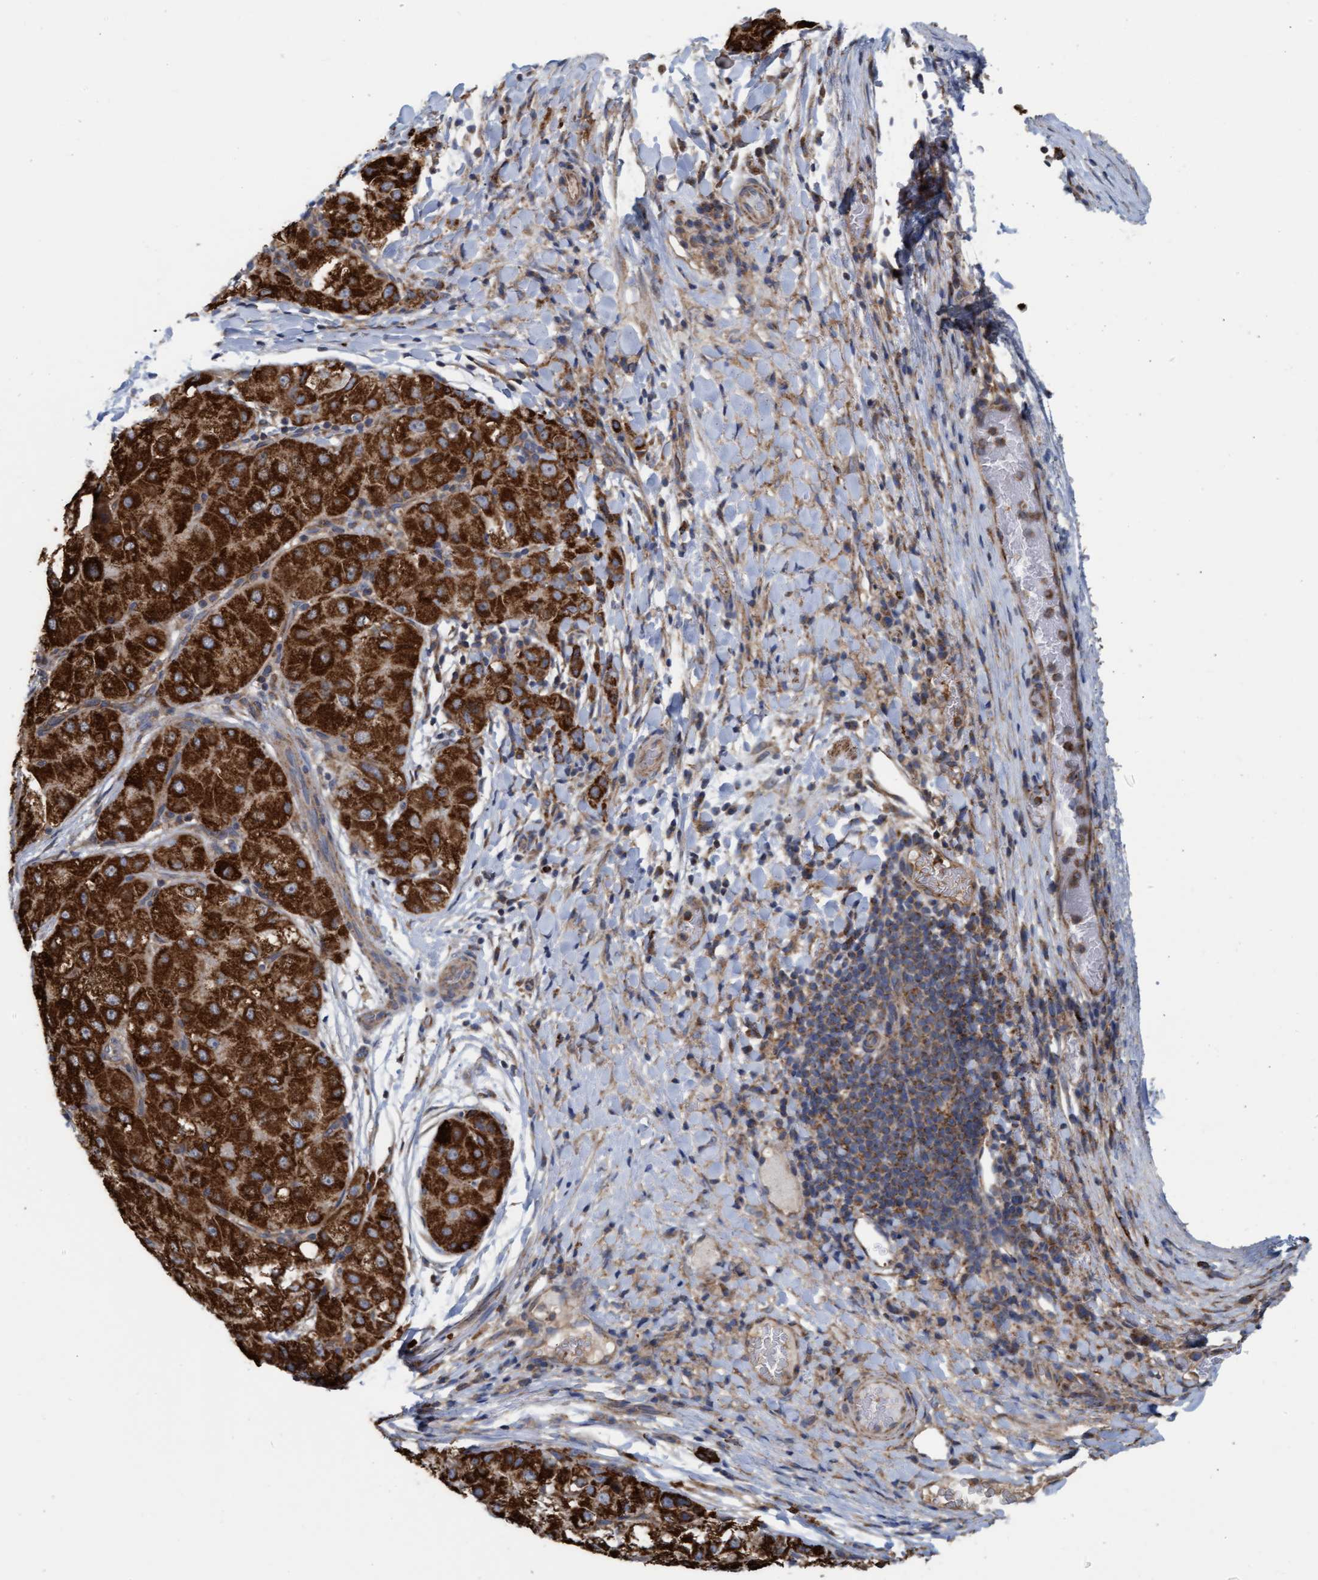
{"staining": {"intensity": "strong", "quantity": ">75%", "location": "cytoplasmic/membranous"}, "tissue": "liver cancer", "cell_type": "Tumor cells", "image_type": "cancer", "snomed": [{"axis": "morphology", "description": "Carcinoma, Hepatocellular, NOS"}, {"axis": "topography", "description": "Liver"}], "caption": "Liver cancer tissue shows strong cytoplasmic/membranous expression in about >75% of tumor cells, visualized by immunohistochemistry.", "gene": "LRSAM1", "patient": {"sex": "male", "age": 80}}